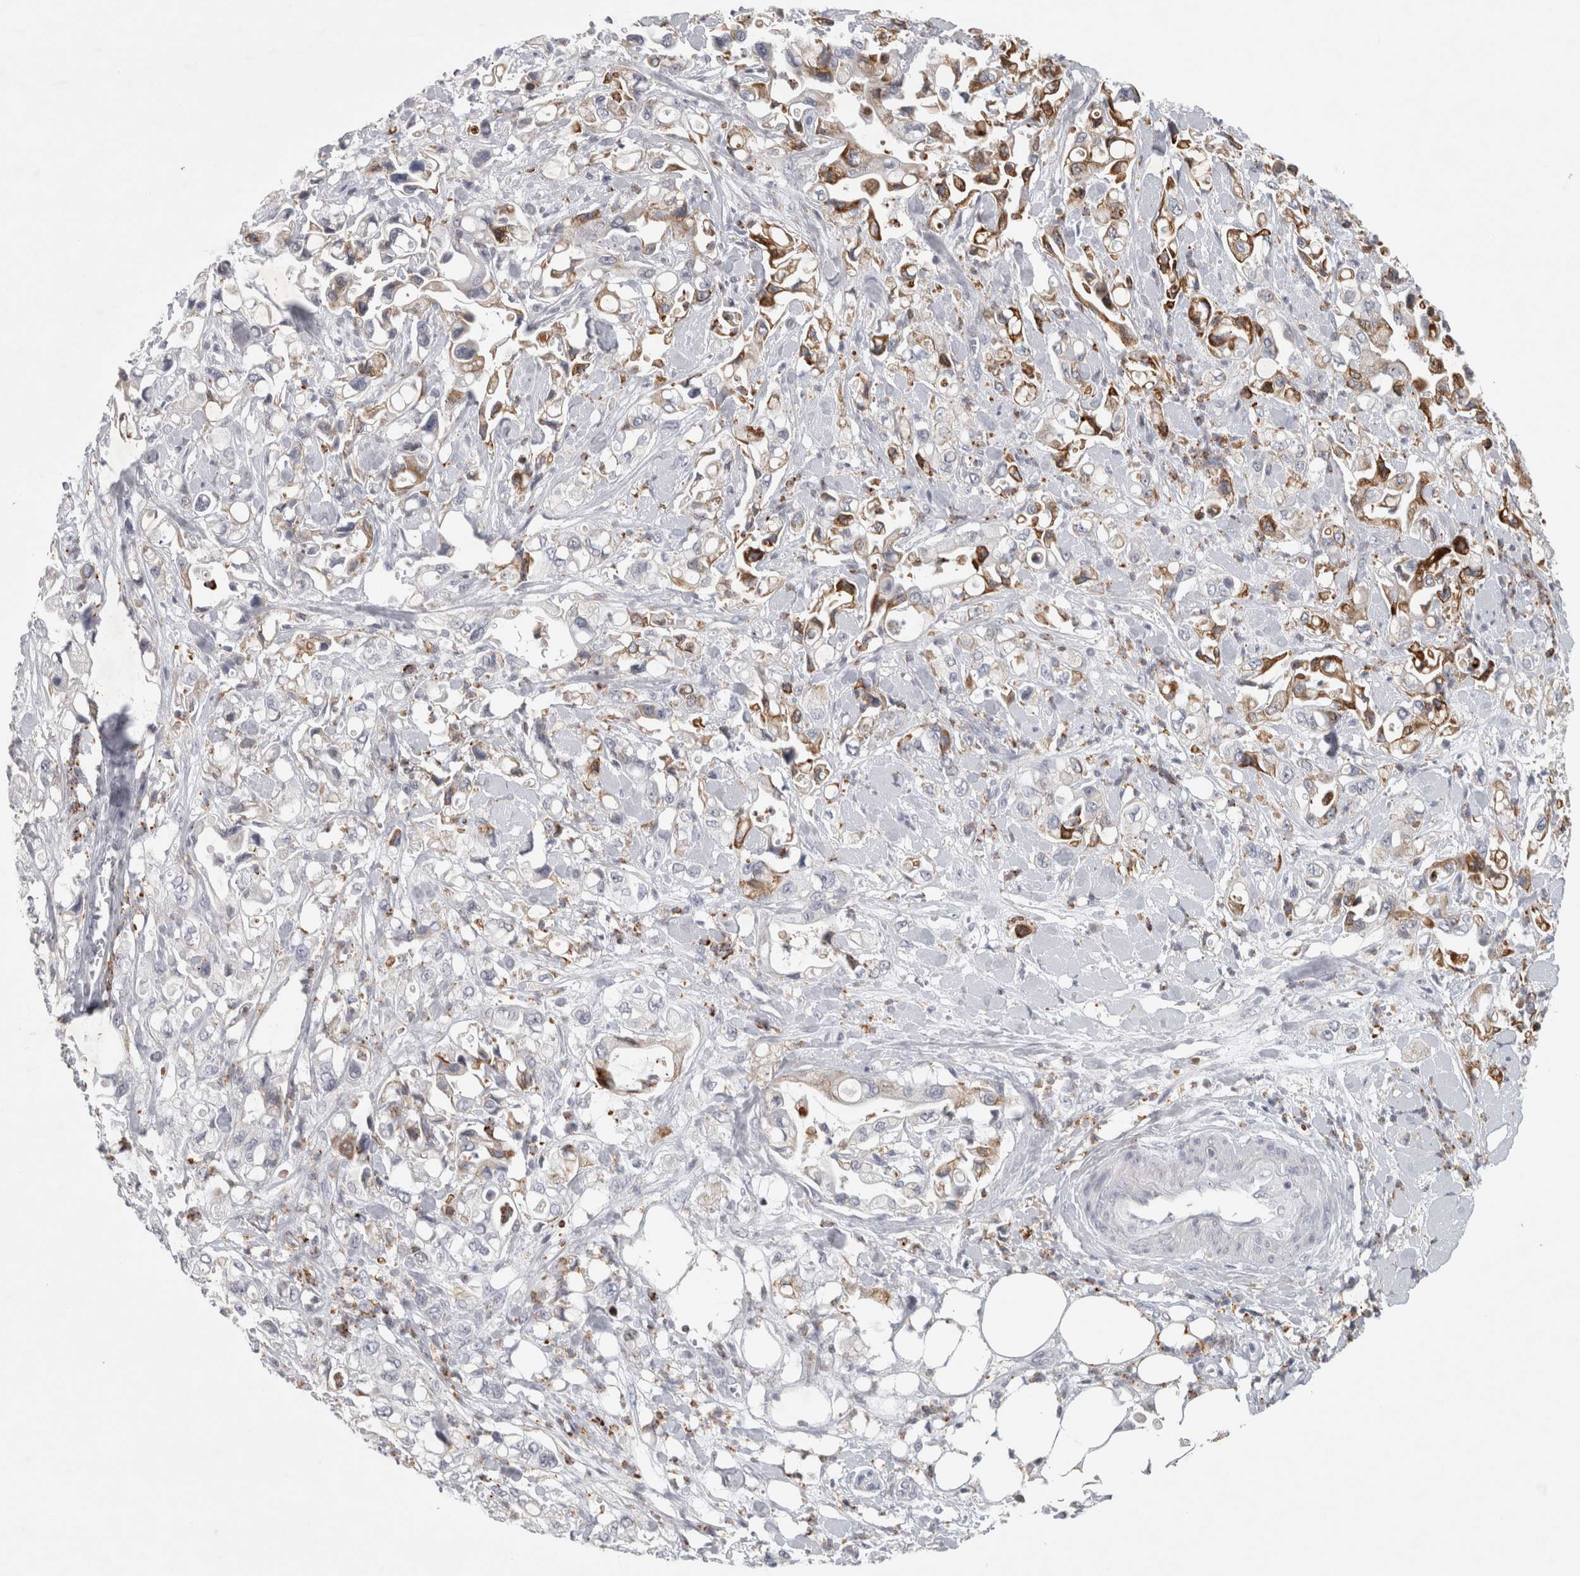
{"staining": {"intensity": "moderate", "quantity": "<25%", "location": "cytoplasmic/membranous"}, "tissue": "pancreatic cancer", "cell_type": "Tumor cells", "image_type": "cancer", "snomed": [{"axis": "morphology", "description": "Adenocarcinoma, NOS"}, {"axis": "topography", "description": "Pancreas"}], "caption": "Brown immunohistochemical staining in pancreatic cancer exhibits moderate cytoplasmic/membranous staining in about <25% of tumor cells.", "gene": "PTPRN2", "patient": {"sex": "male", "age": 70}}